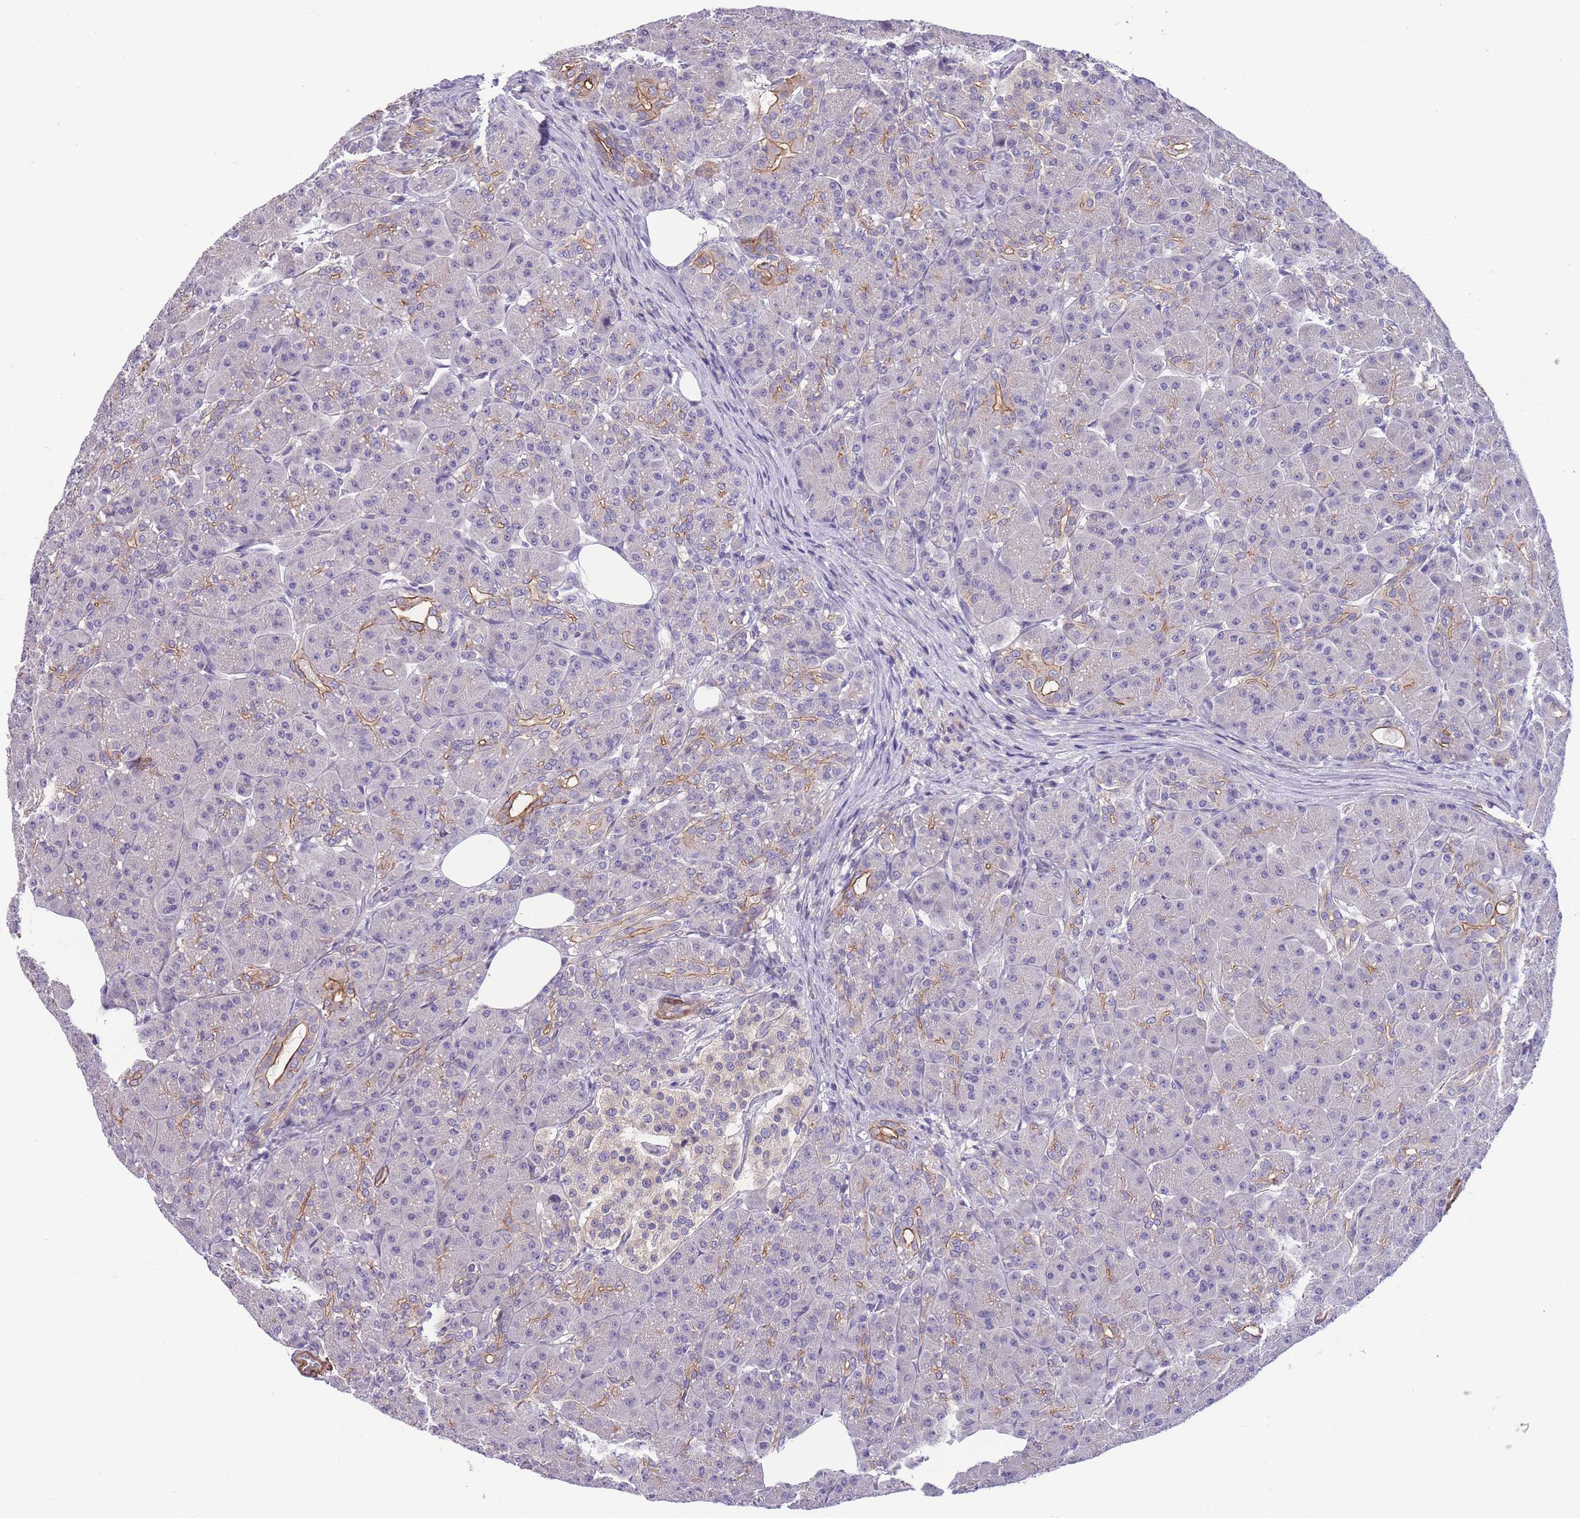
{"staining": {"intensity": "moderate", "quantity": "<25%", "location": "cytoplasmic/membranous"}, "tissue": "pancreas", "cell_type": "Exocrine glandular cells", "image_type": "normal", "snomed": [{"axis": "morphology", "description": "Normal tissue, NOS"}, {"axis": "topography", "description": "Pancreas"}], "caption": "Human pancreas stained for a protein (brown) demonstrates moderate cytoplasmic/membranous positive expression in about <25% of exocrine glandular cells.", "gene": "FAM124A", "patient": {"sex": "male", "age": 63}}